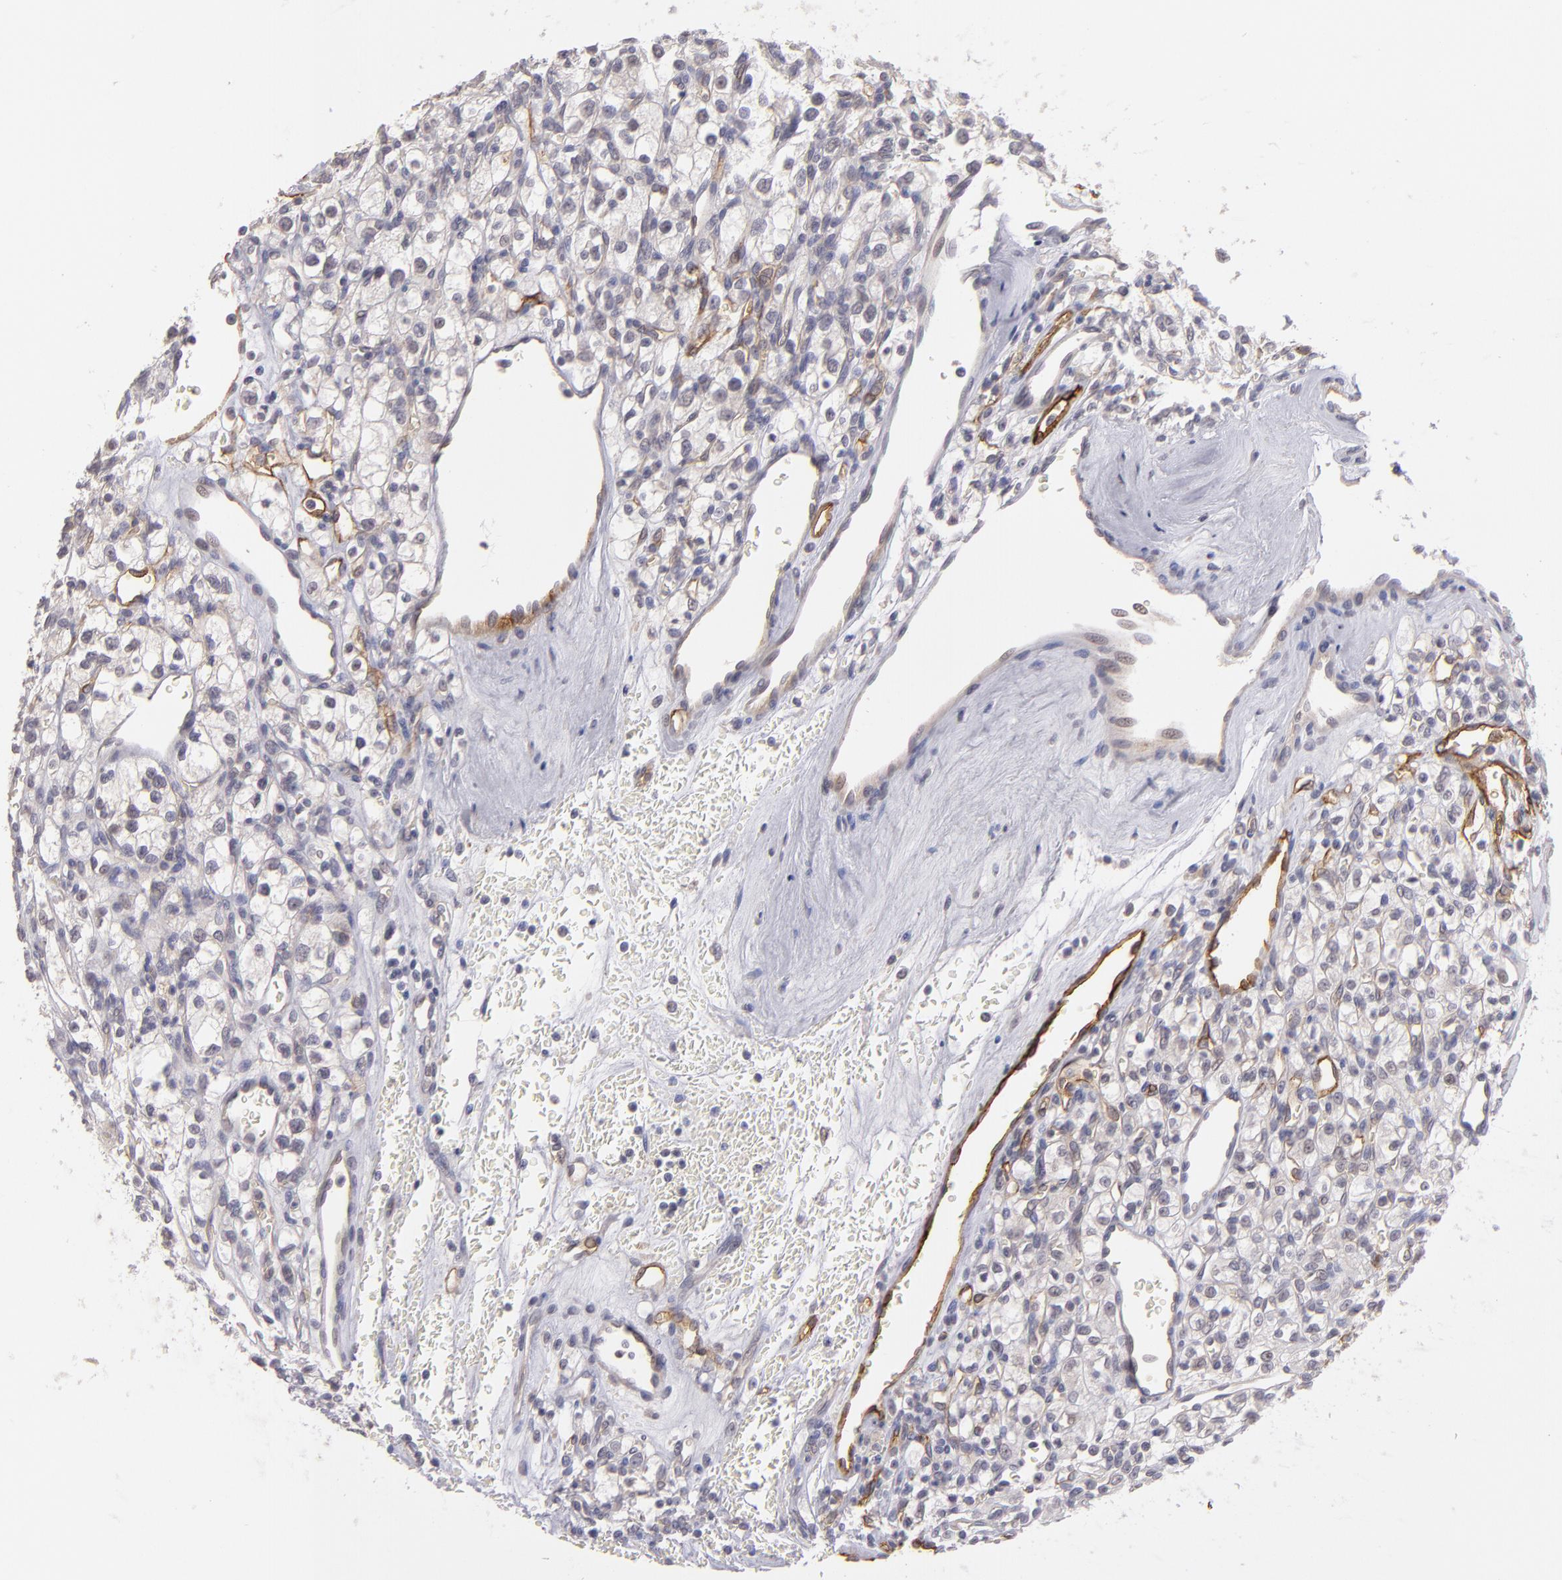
{"staining": {"intensity": "negative", "quantity": "none", "location": "none"}, "tissue": "renal cancer", "cell_type": "Tumor cells", "image_type": "cancer", "snomed": [{"axis": "morphology", "description": "Adenocarcinoma, NOS"}, {"axis": "topography", "description": "Kidney"}], "caption": "A high-resolution histopathology image shows immunohistochemistry (IHC) staining of renal cancer, which demonstrates no significant positivity in tumor cells.", "gene": "THBD", "patient": {"sex": "female", "age": 62}}